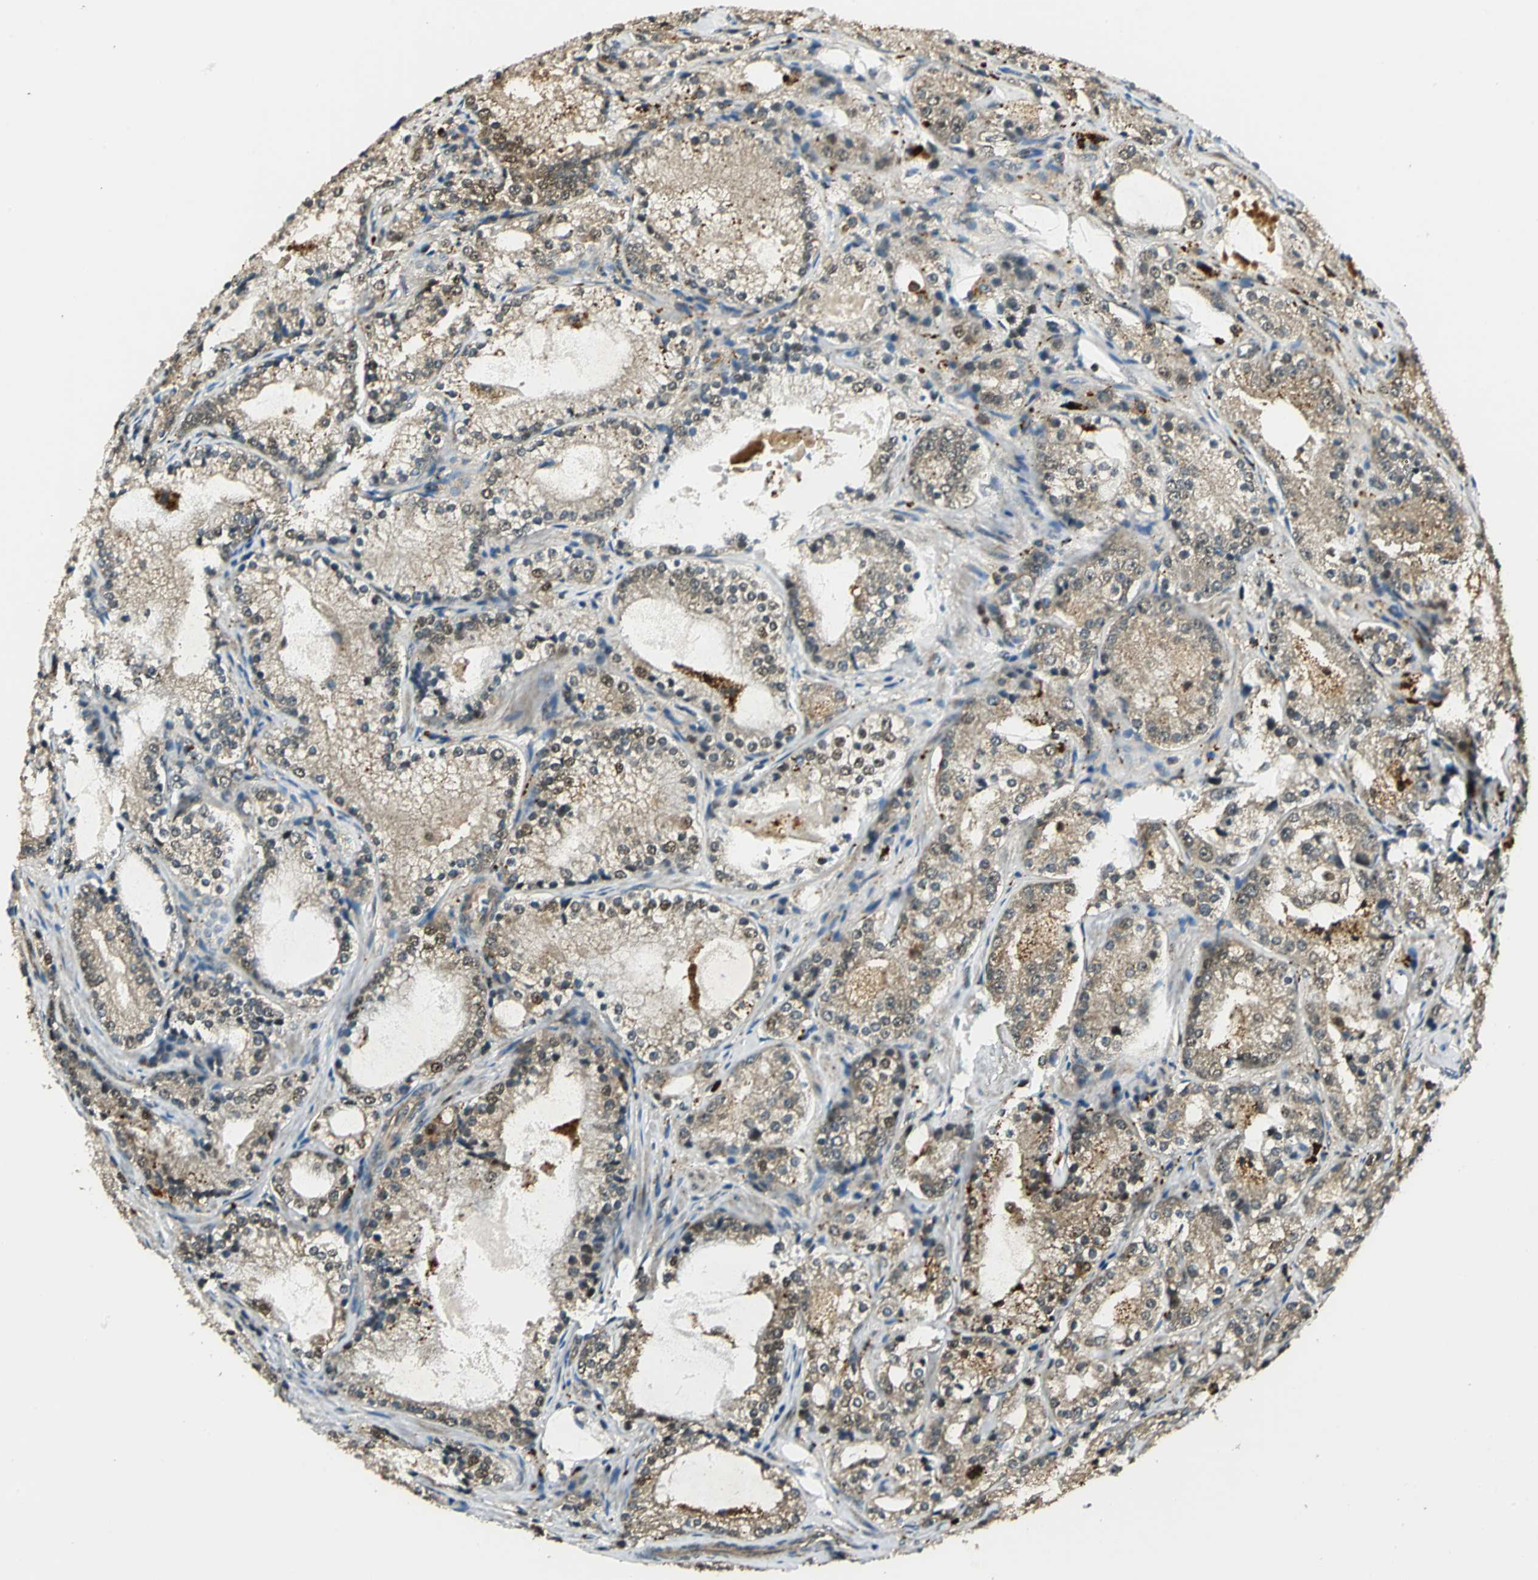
{"staining": {"intensity": "moderate", "quantity": "25%-75%", "location": "cytoplasmic/membranous,nuclear"}, "tissue": "prostate cancer", "cell_type": "Tumor cells", "image_type": "cancer", "snomed": [{"axis": "morphology", "description": "Adenocarcinoma, High grade"}, {"axis": "topography", "description": "Prostate"}], "caption": "Protein staining of prostate cancer tissue reveals moderate cytoplasmic/membranous and nuclear positivity in approximately 25%-75% of tumor cells.", "gene": "PPP1R13L", "patient": {"sex": "male", "age": 63}}